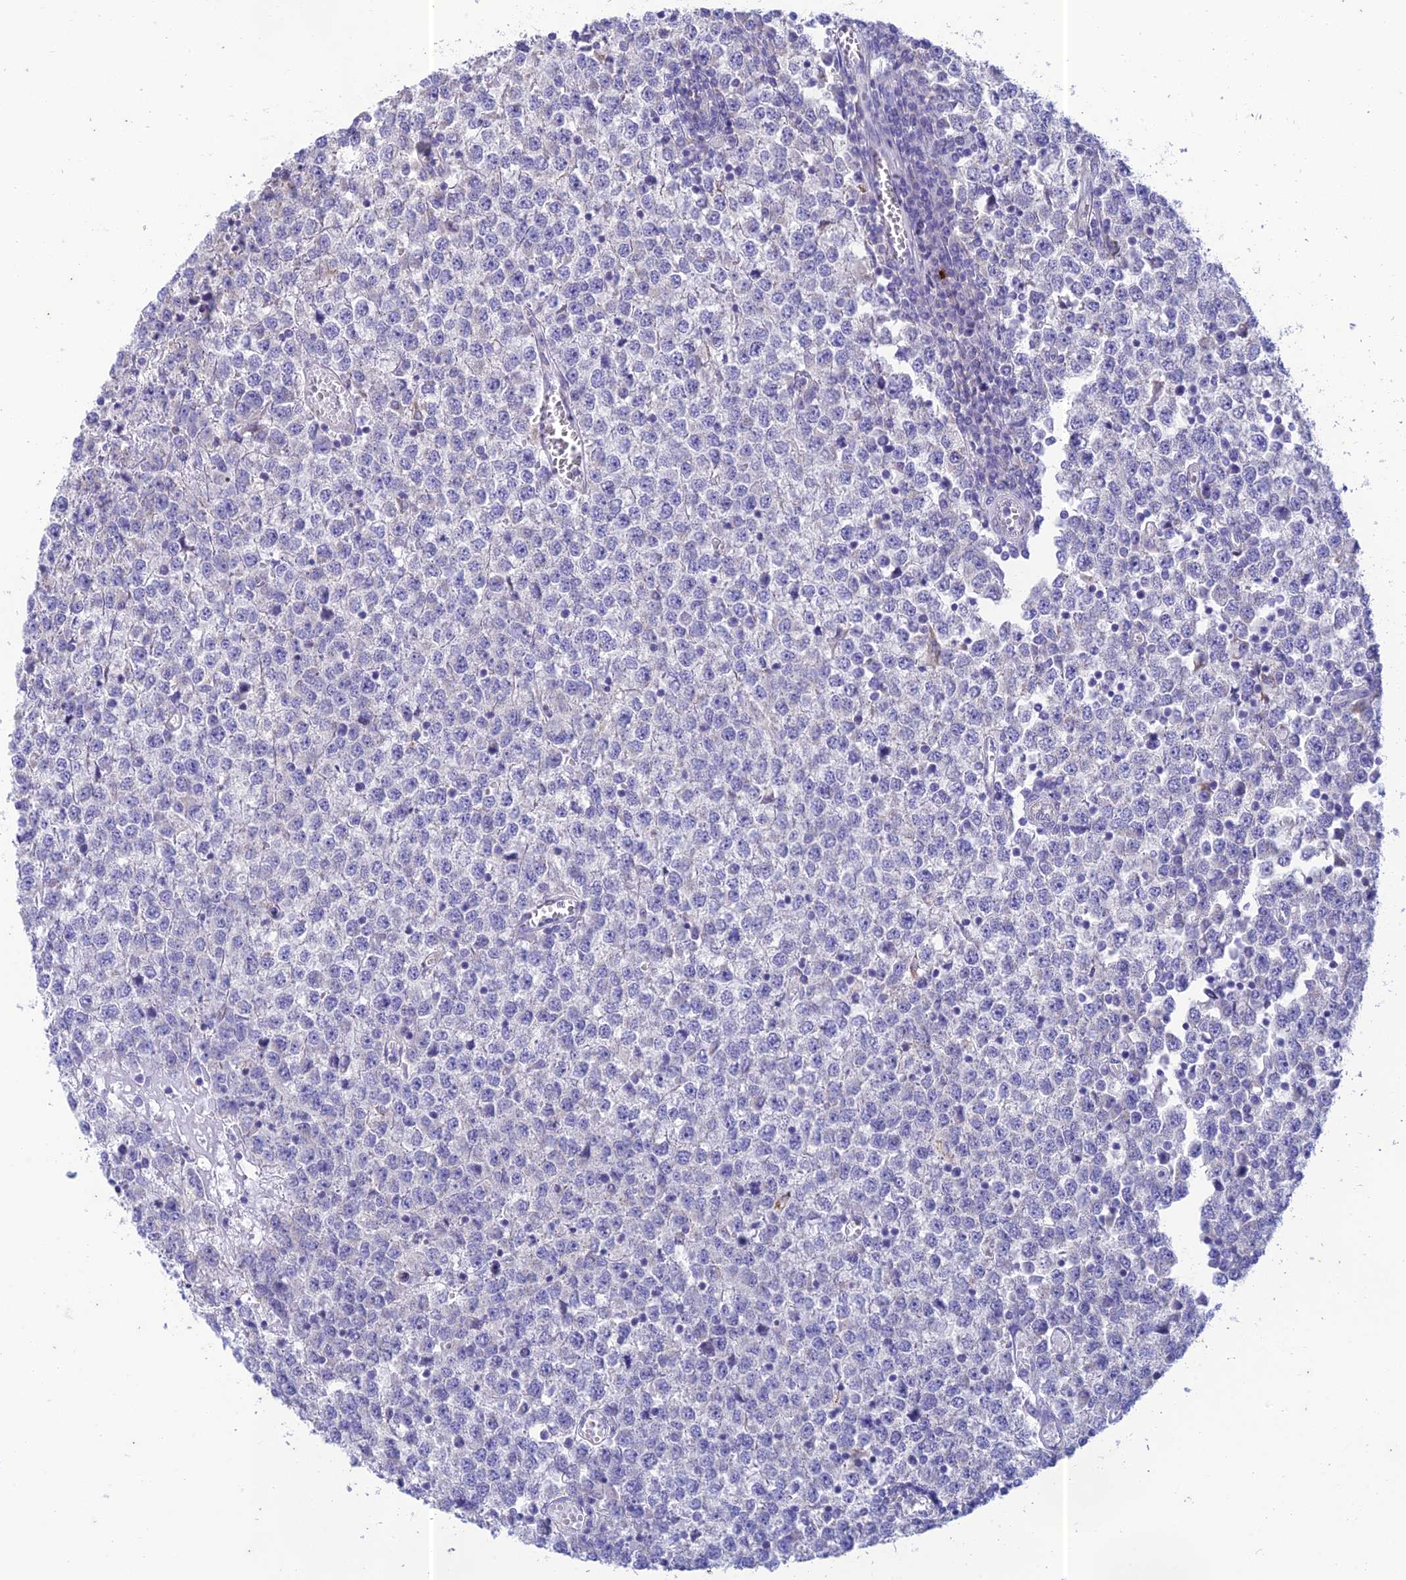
{"staining": {"intensity": "negative", "quantity": "none", "location": "none"}, "tissue": "testis cancer", "cell_type": "Tumor cells", "image_type": "cancer", "snomed": [{"axis": "morphology", "description": "Seminoma, NOS"}, {"axis": "topography", "description": "Testis"}], "caption": "High power microscopy histopathology image of an IHC image of testis cancer, revealing no significant positivity in tumor cells.", "gene": "PTCD2", "patient": {"sex": "male", "age": 65}}